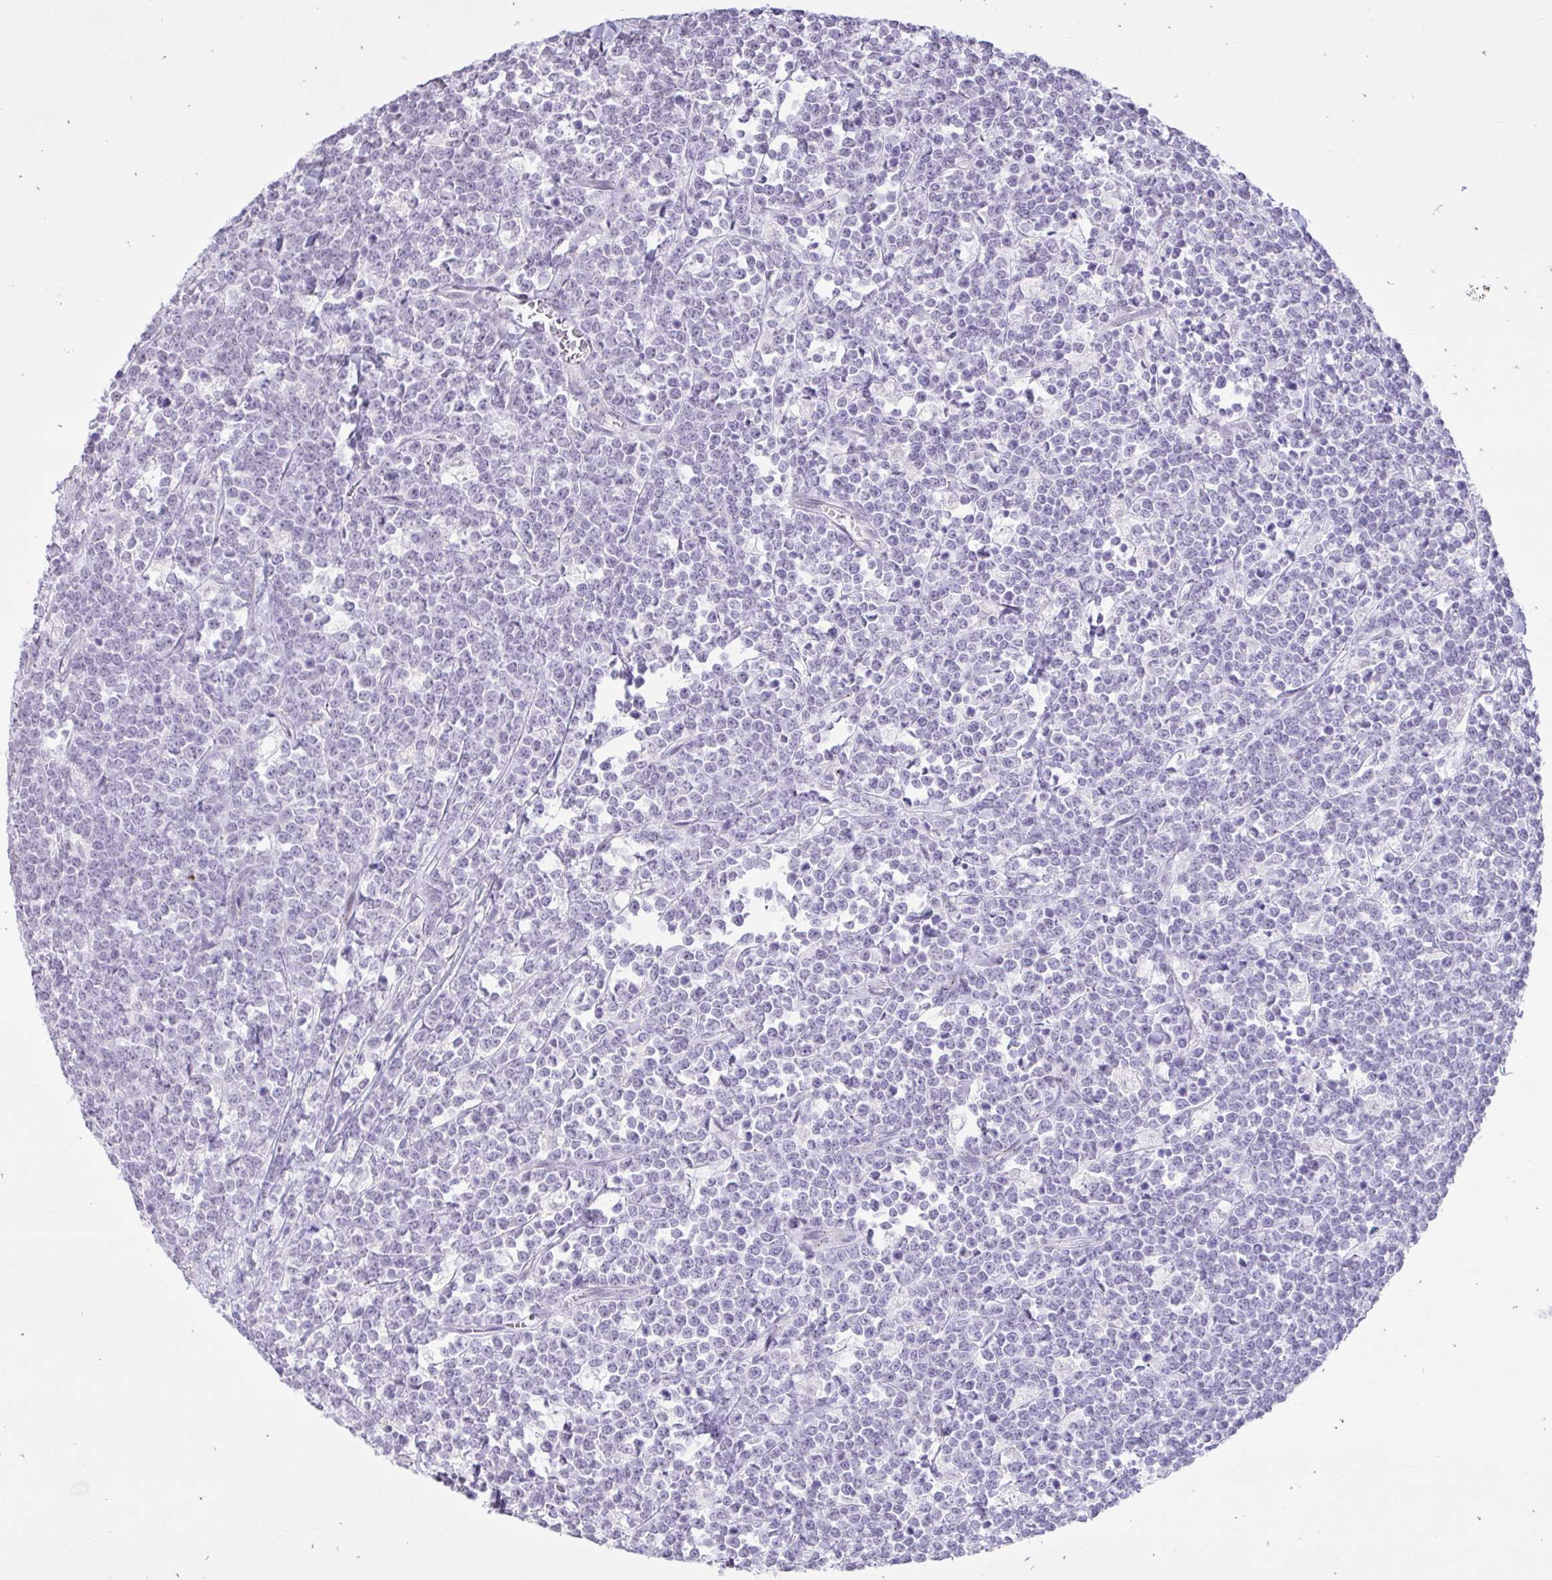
{"staining": {"intensity": "negative", "quantity": "none", "location": "none"}, "tissue": "lymphoma", "cell_type": "Tumor cells", "image_type": "cancer", "snomed": [{"axis": "morphology", "description": "Malignant lymphoma, non-Hodgkin's type, High grade"}, {"axis": "topography", "description": "Small intestine"}, {"axis": "topography", "description": "Colon"}], "caption": "This is an immunohistochemistry micrograph of human lymphoma. There is no positivity in tumor cells.", "gene": "REEP1", "patient": {"sex": "male", "age": 8}}